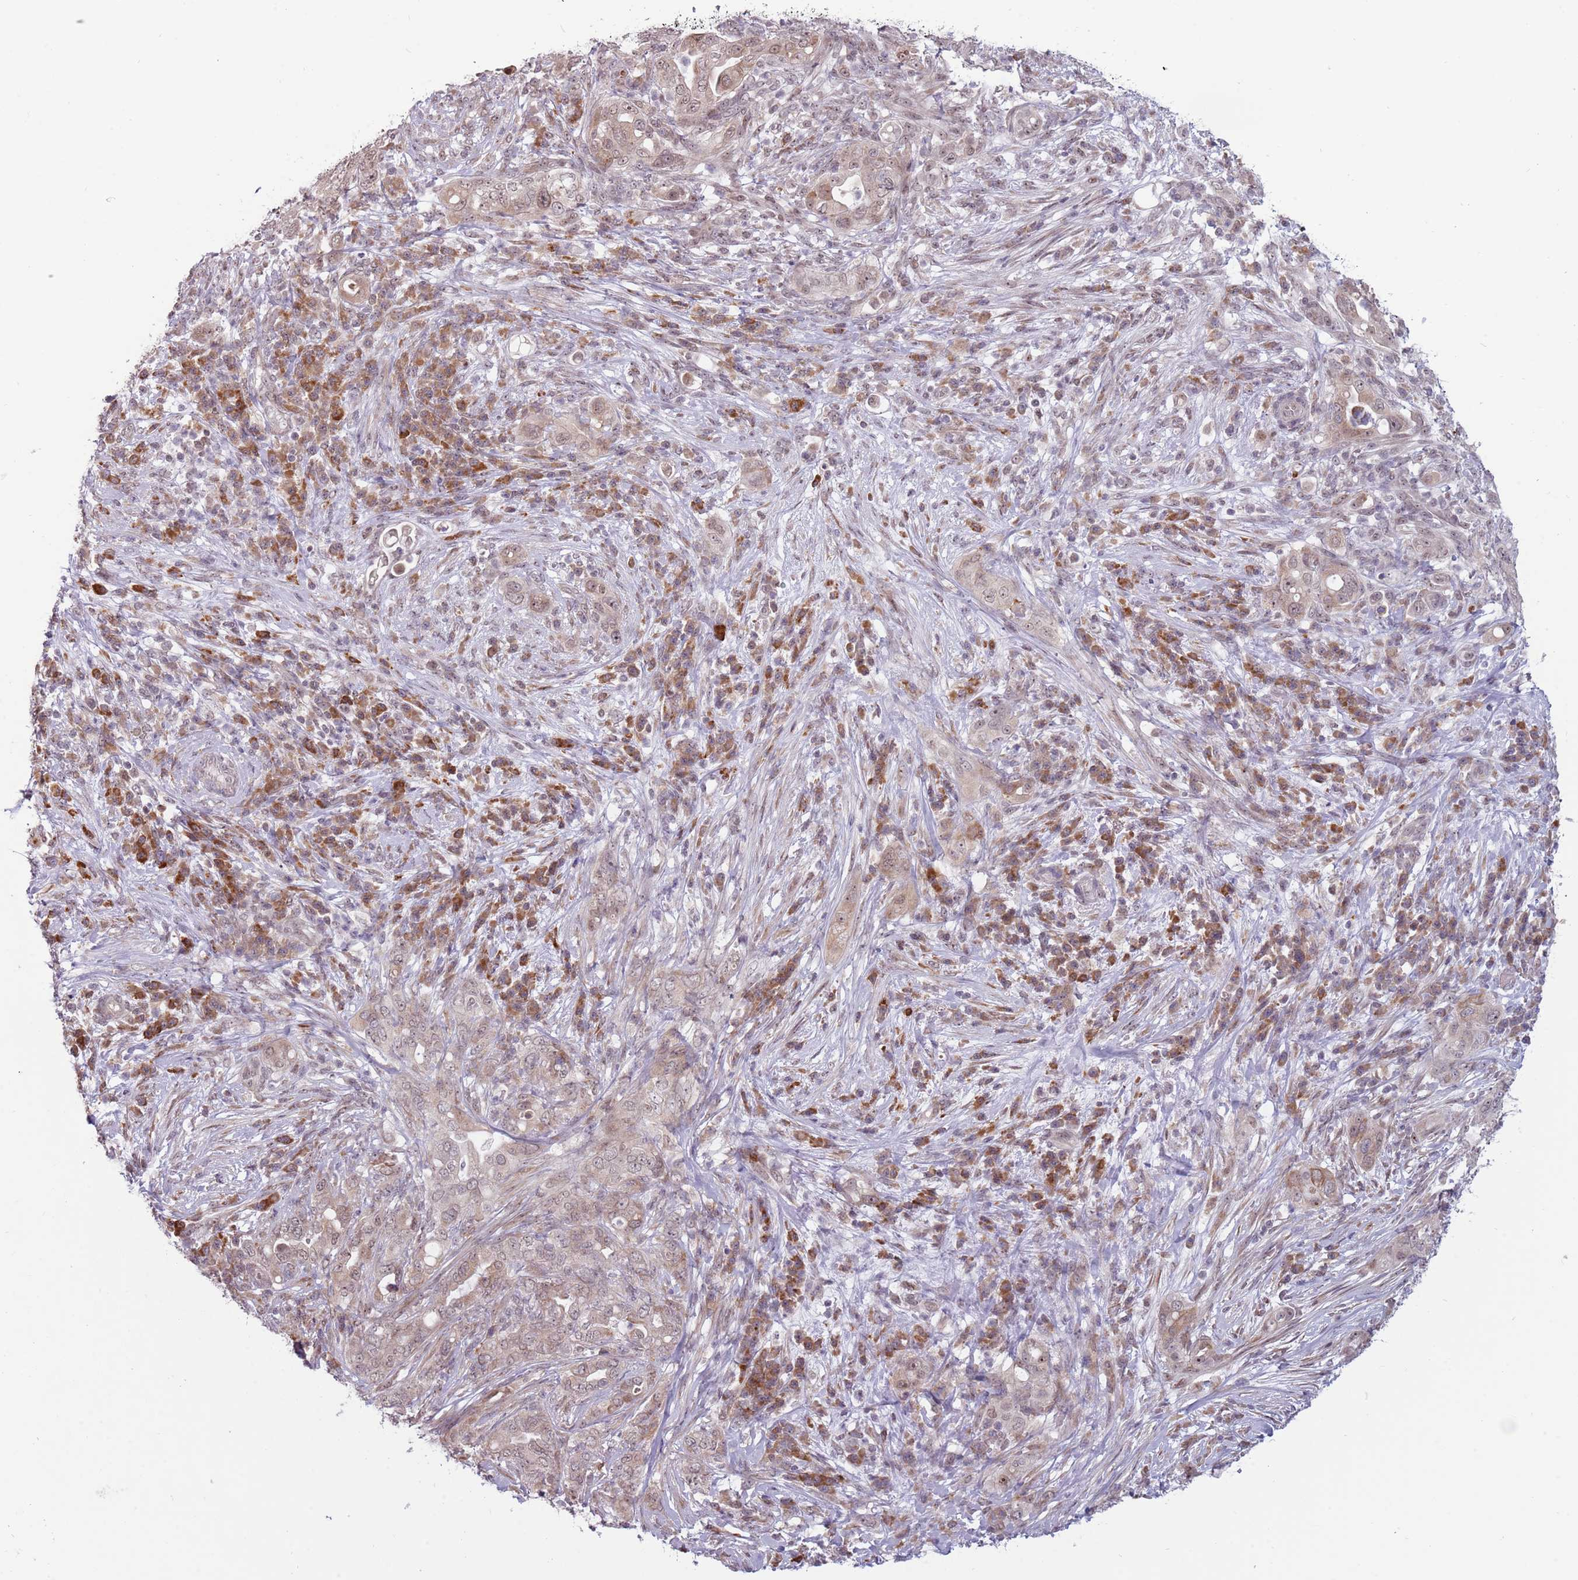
{"staining": {"intensity": "weak", "quantity": "25%-75%", "location": "cytoplasmic/membranous,nuclear"}, "tissue": "pancreatic cancer", "cell_type": "Tumor cells", "image_type": "cancer", "snomed": [{"axis": "morphology", "description": "Normal tissue, NOS"}, {"axis": "morphology", "description": "Adenocarcinoma, NOS"}, {"axis": "topography", "description": "Lymph node"}, {"axis": "topography", "description": "Pancreas"}], "caption": "Tumor cells display weak cytoplasmic/membranous and nuclear expression in approximately 25%-75% of cells in pancreatic cancer (adenocarcinoma). Nuclei are stained in blue.", "gene": "BARD1", "patient": {"sex": "female", "age": 67}}